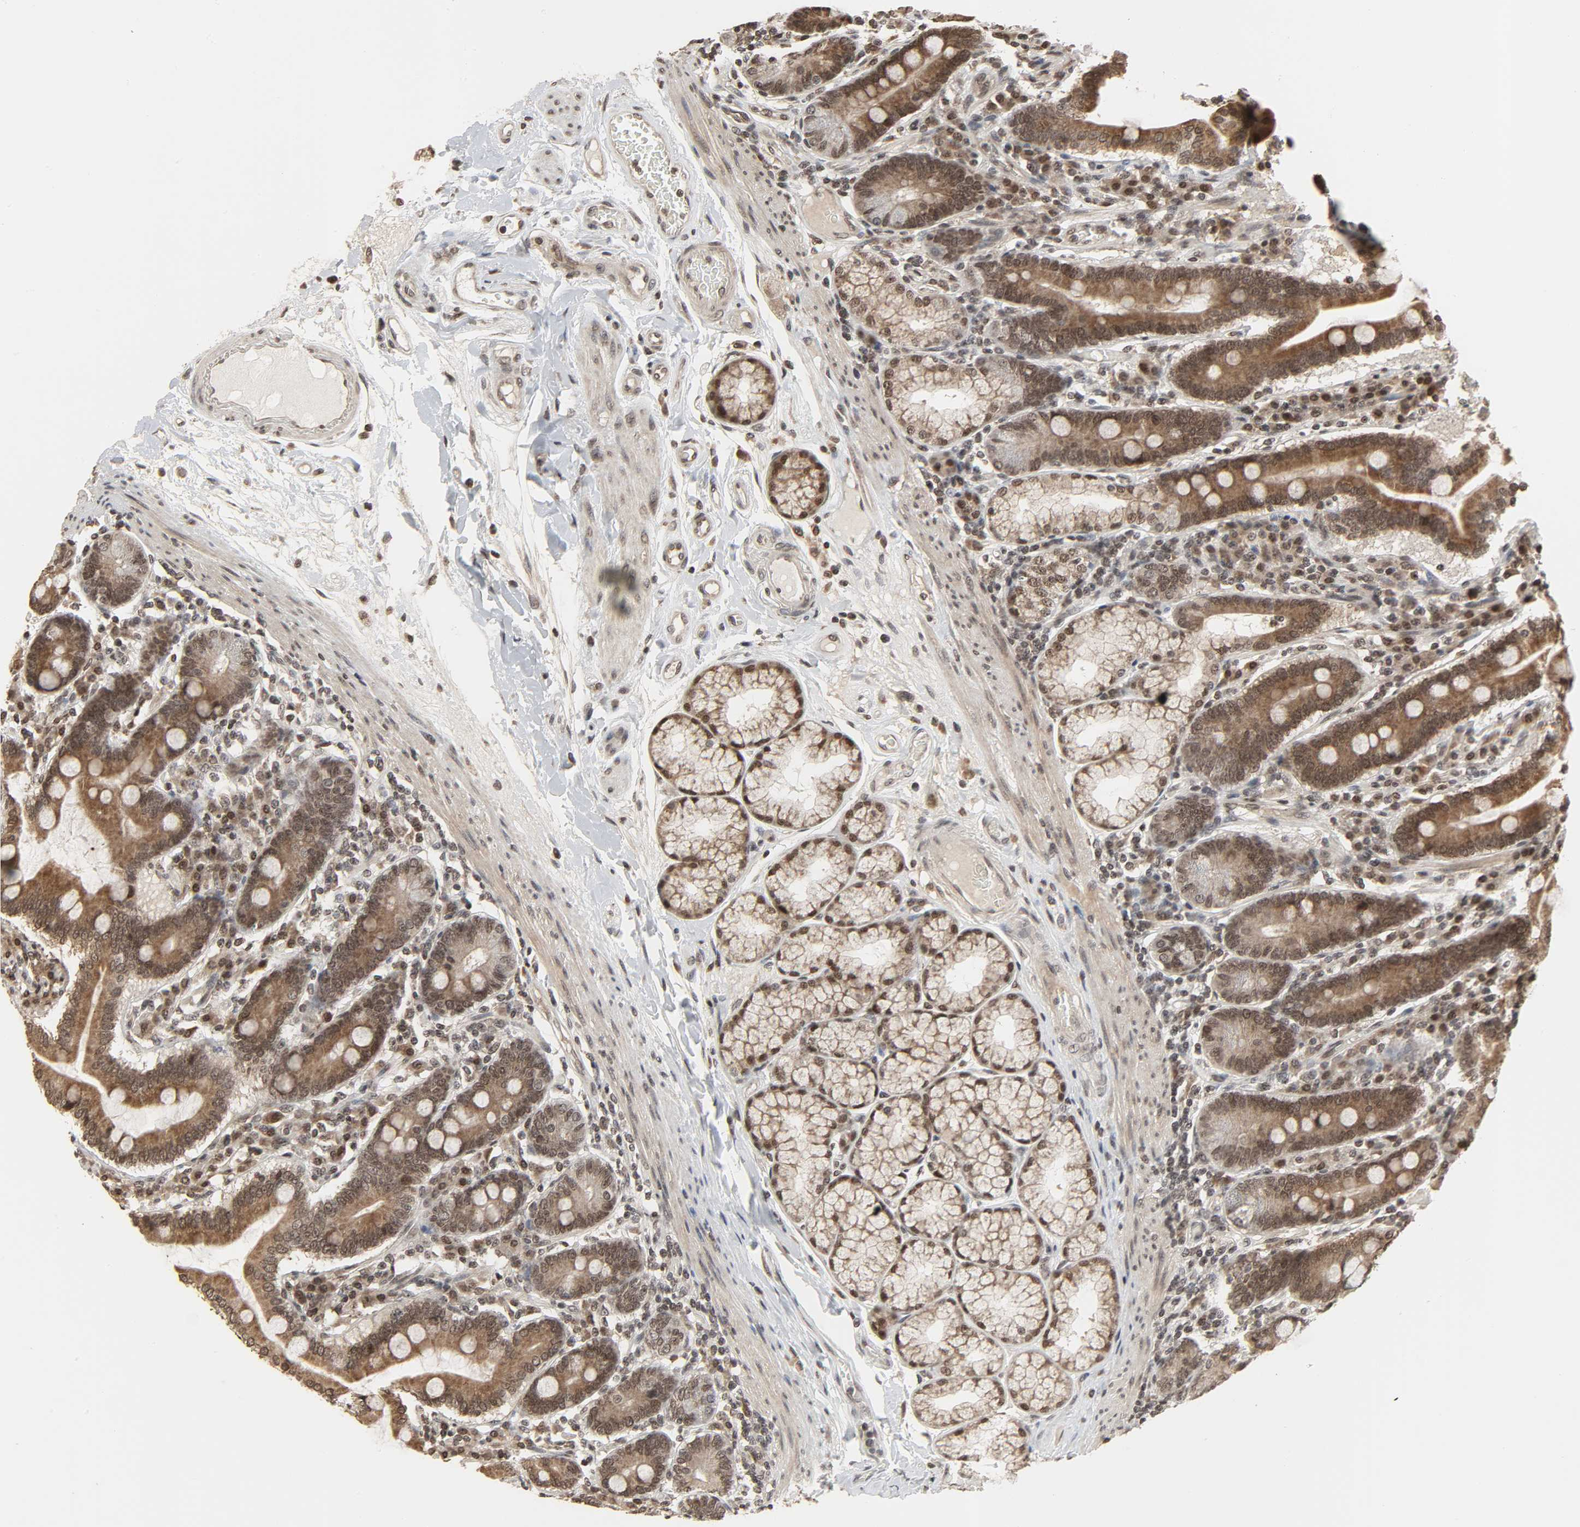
{"staining": {"intensity": "moderate", "quantity": ">75%", "location": "cytoplasmic/membranous,nuclear"}, "tissue": "duodenum", "cell_type": "Glandular cells", "image_type": "normal", "snomed": [{"axis": "morphology", "description": "Normal tissue, NOS"}, {"axis": "topography", "description": "Duodenum"}], "caption": "This micrograph shows IHC staining of normal duodenum, with medium moderate cytoplasmic/membranous,nuclear expression in approximately >75% of glandular cells.", "gene": "XRCC1", "patient": {"sex": "female", "age": 64}}